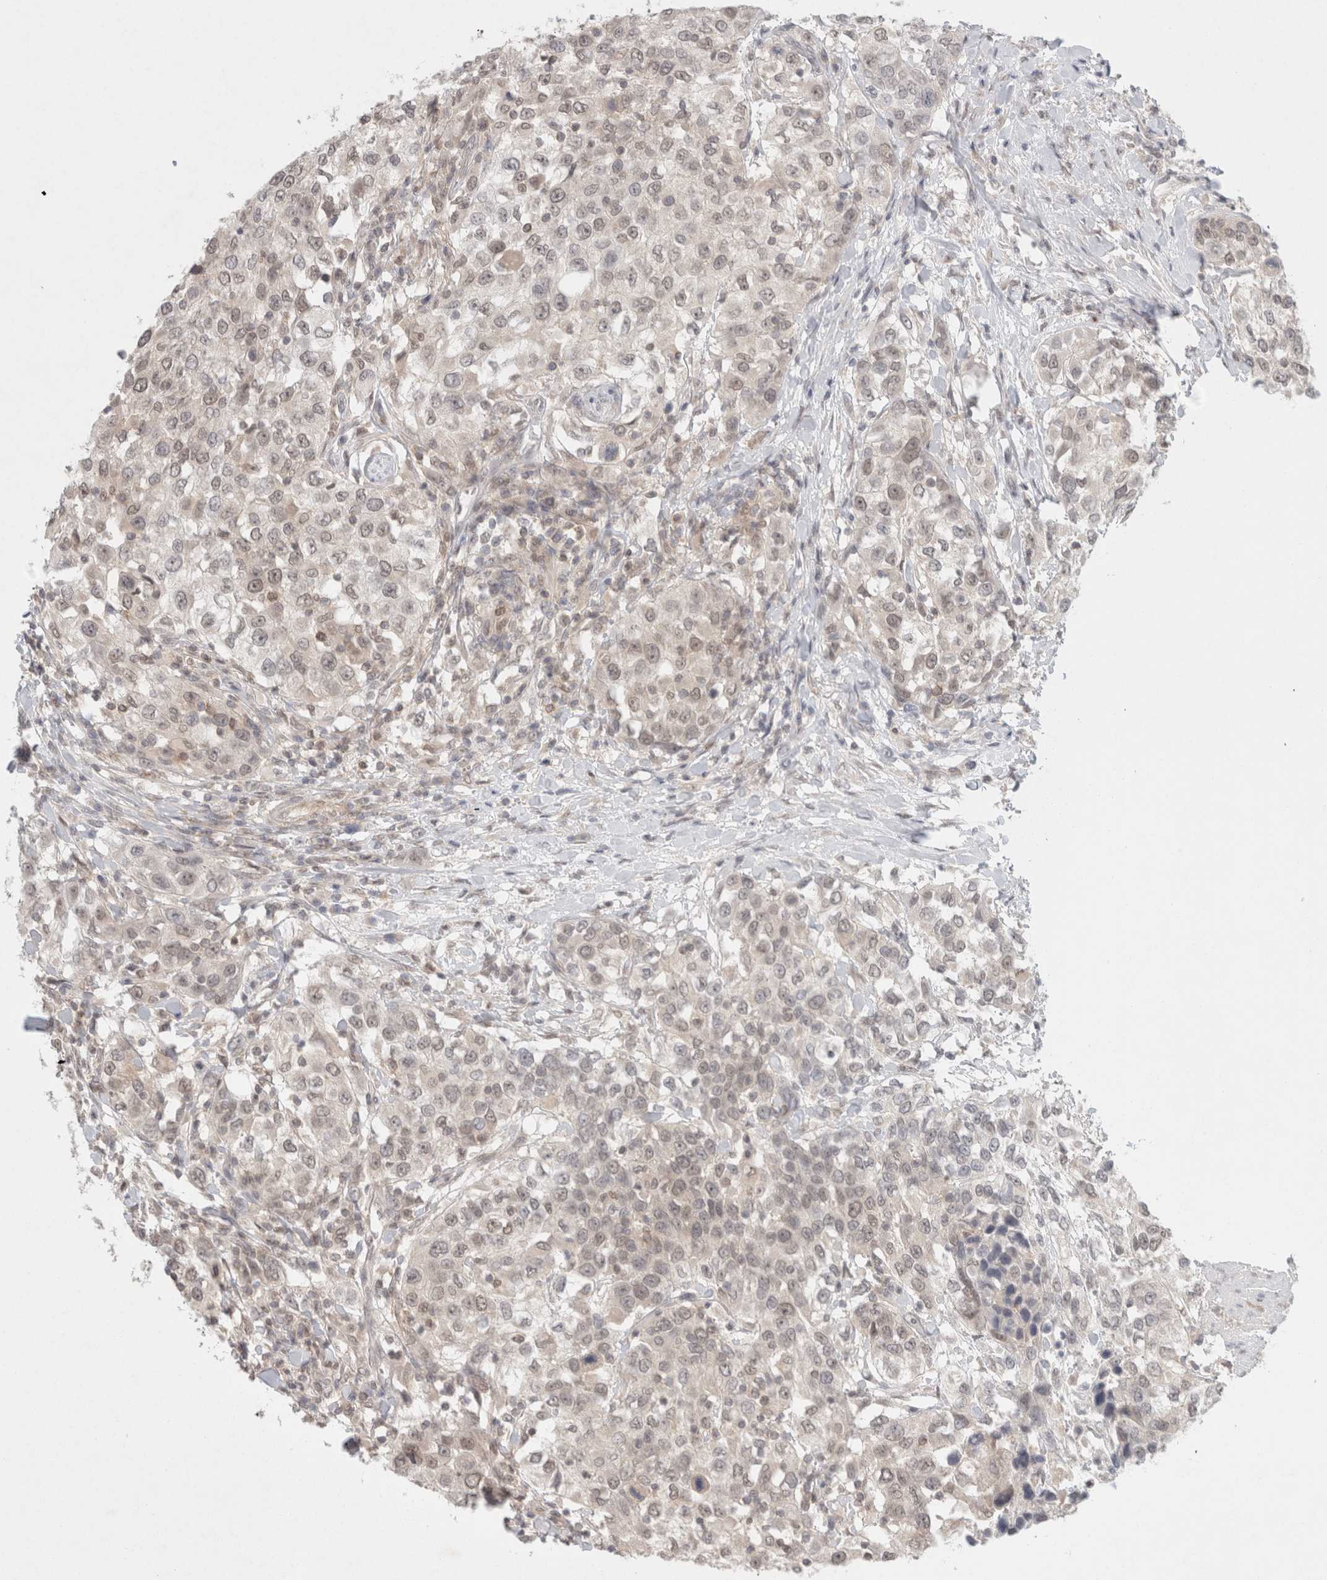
{"staining": {"intensity": "weak", "quantity": "<25%", "location": "cytoplasmic/membranous"}, "tissue": "urothelial cancer", "cell_type": "Tumor cells", "image_type": "cancer", "snomed": [{"axis": "morphology", "description": "Urothelial carcinoma, High grade"}, {"axis": "topography", "description": "Urinary bladder"}], "caption": "The immunohistochemistry histopathology image has no significant expression in tumor cells of urothelial cancer tissue.", "gene": "FBXO42", "patient": {"sex": "female", "age": 80}}